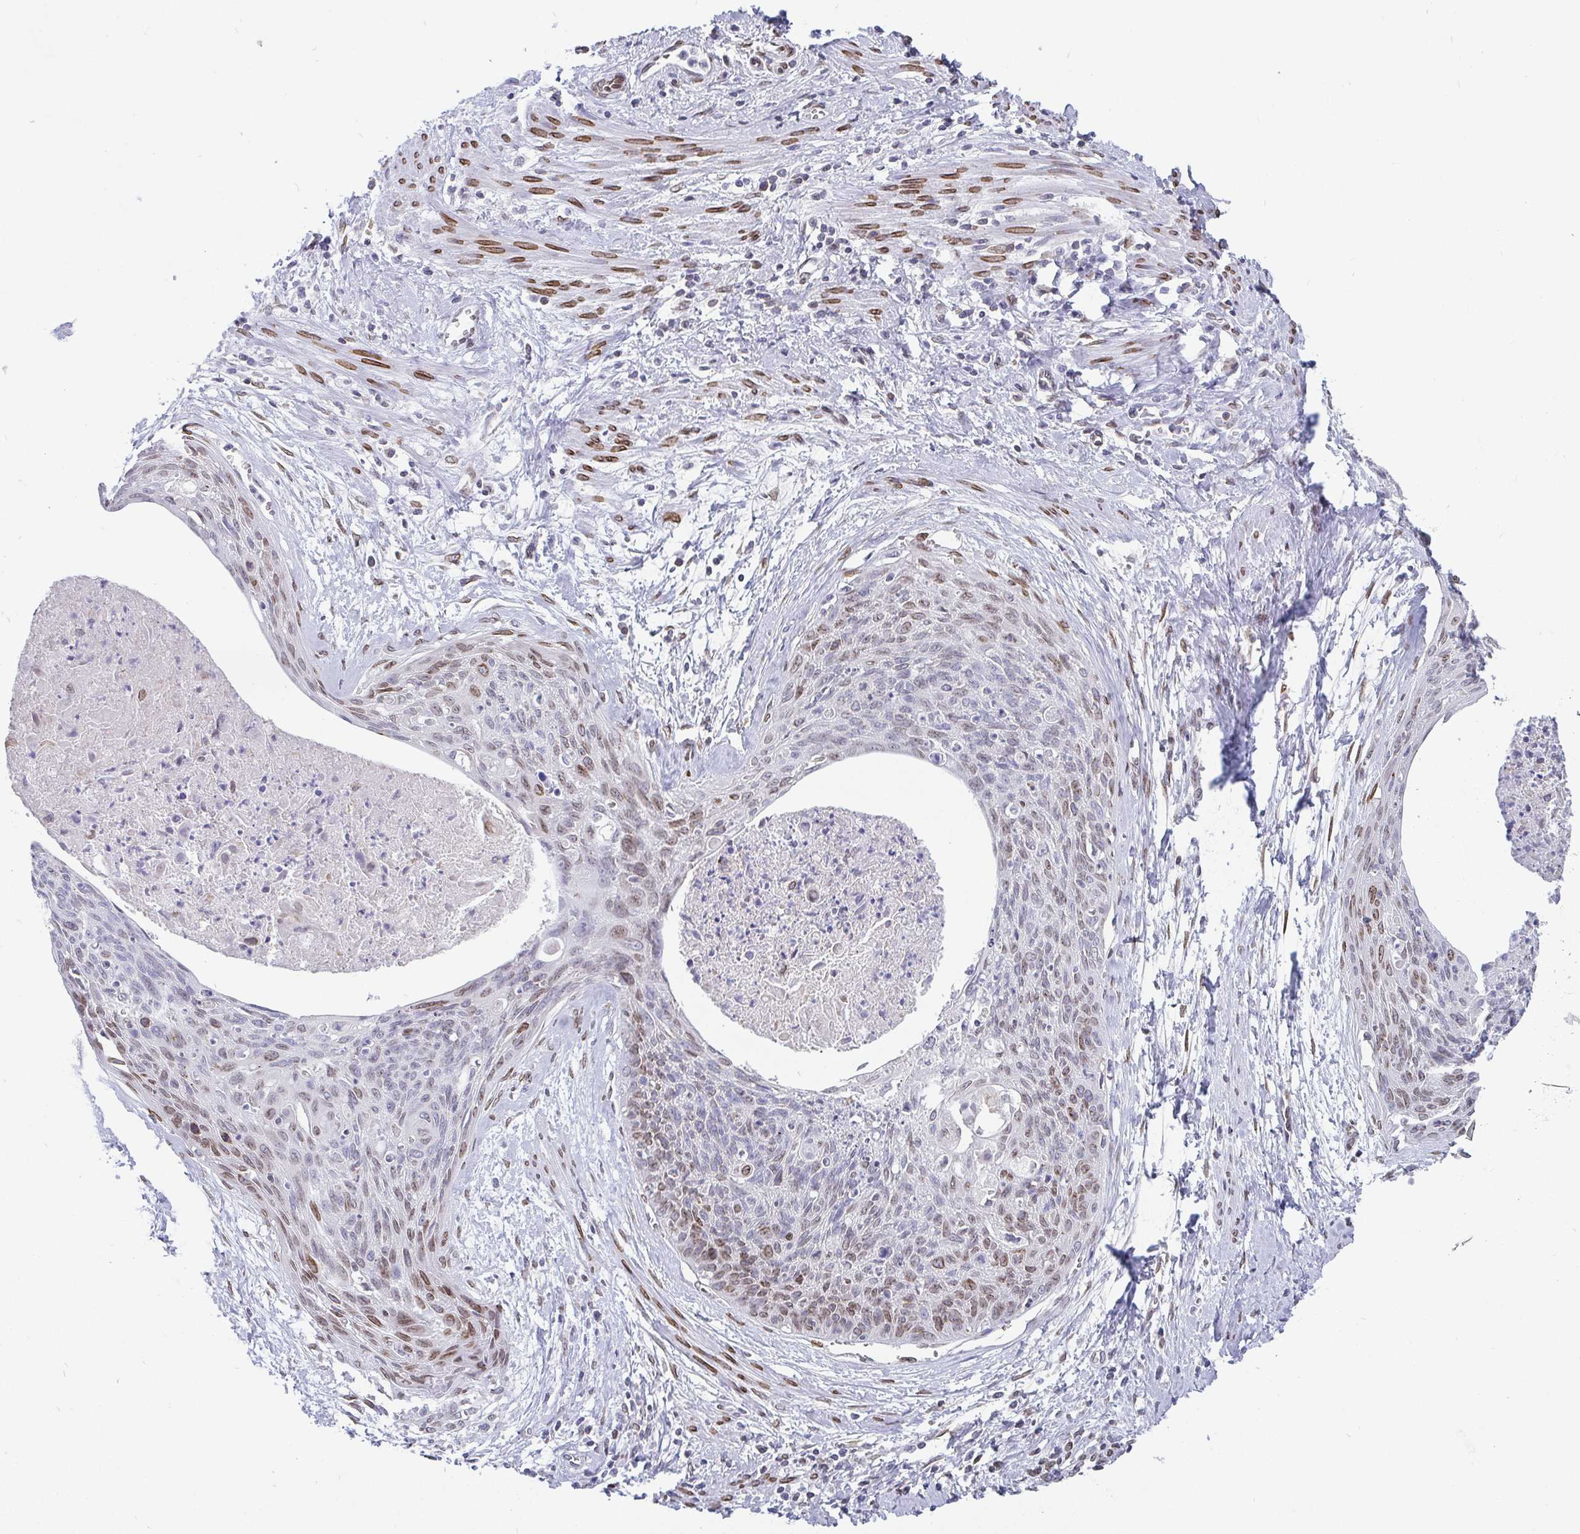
{"staining": {"intensity": "moderate", "quantity": "<25%", "location": "cytoplasmic/membranous,nuclear"}, "tissue": "cervical cancer", "cell_type": "Tumor cells", "image_type": "cancer", "snomed": [{"axis": "morphology", "description": "Squamous cell carcinoma, NOS"}, {"axis": "topography", "description": "Cervix"}], "caption": "Cervical cancer stained with a brown dye demonstrates moderate cytoplasmic/membranous and nuclear positive positivity in approximately <25% of tumor cells.", "gene": "EMD", "patient": {"sex": "female", "age": 55}}